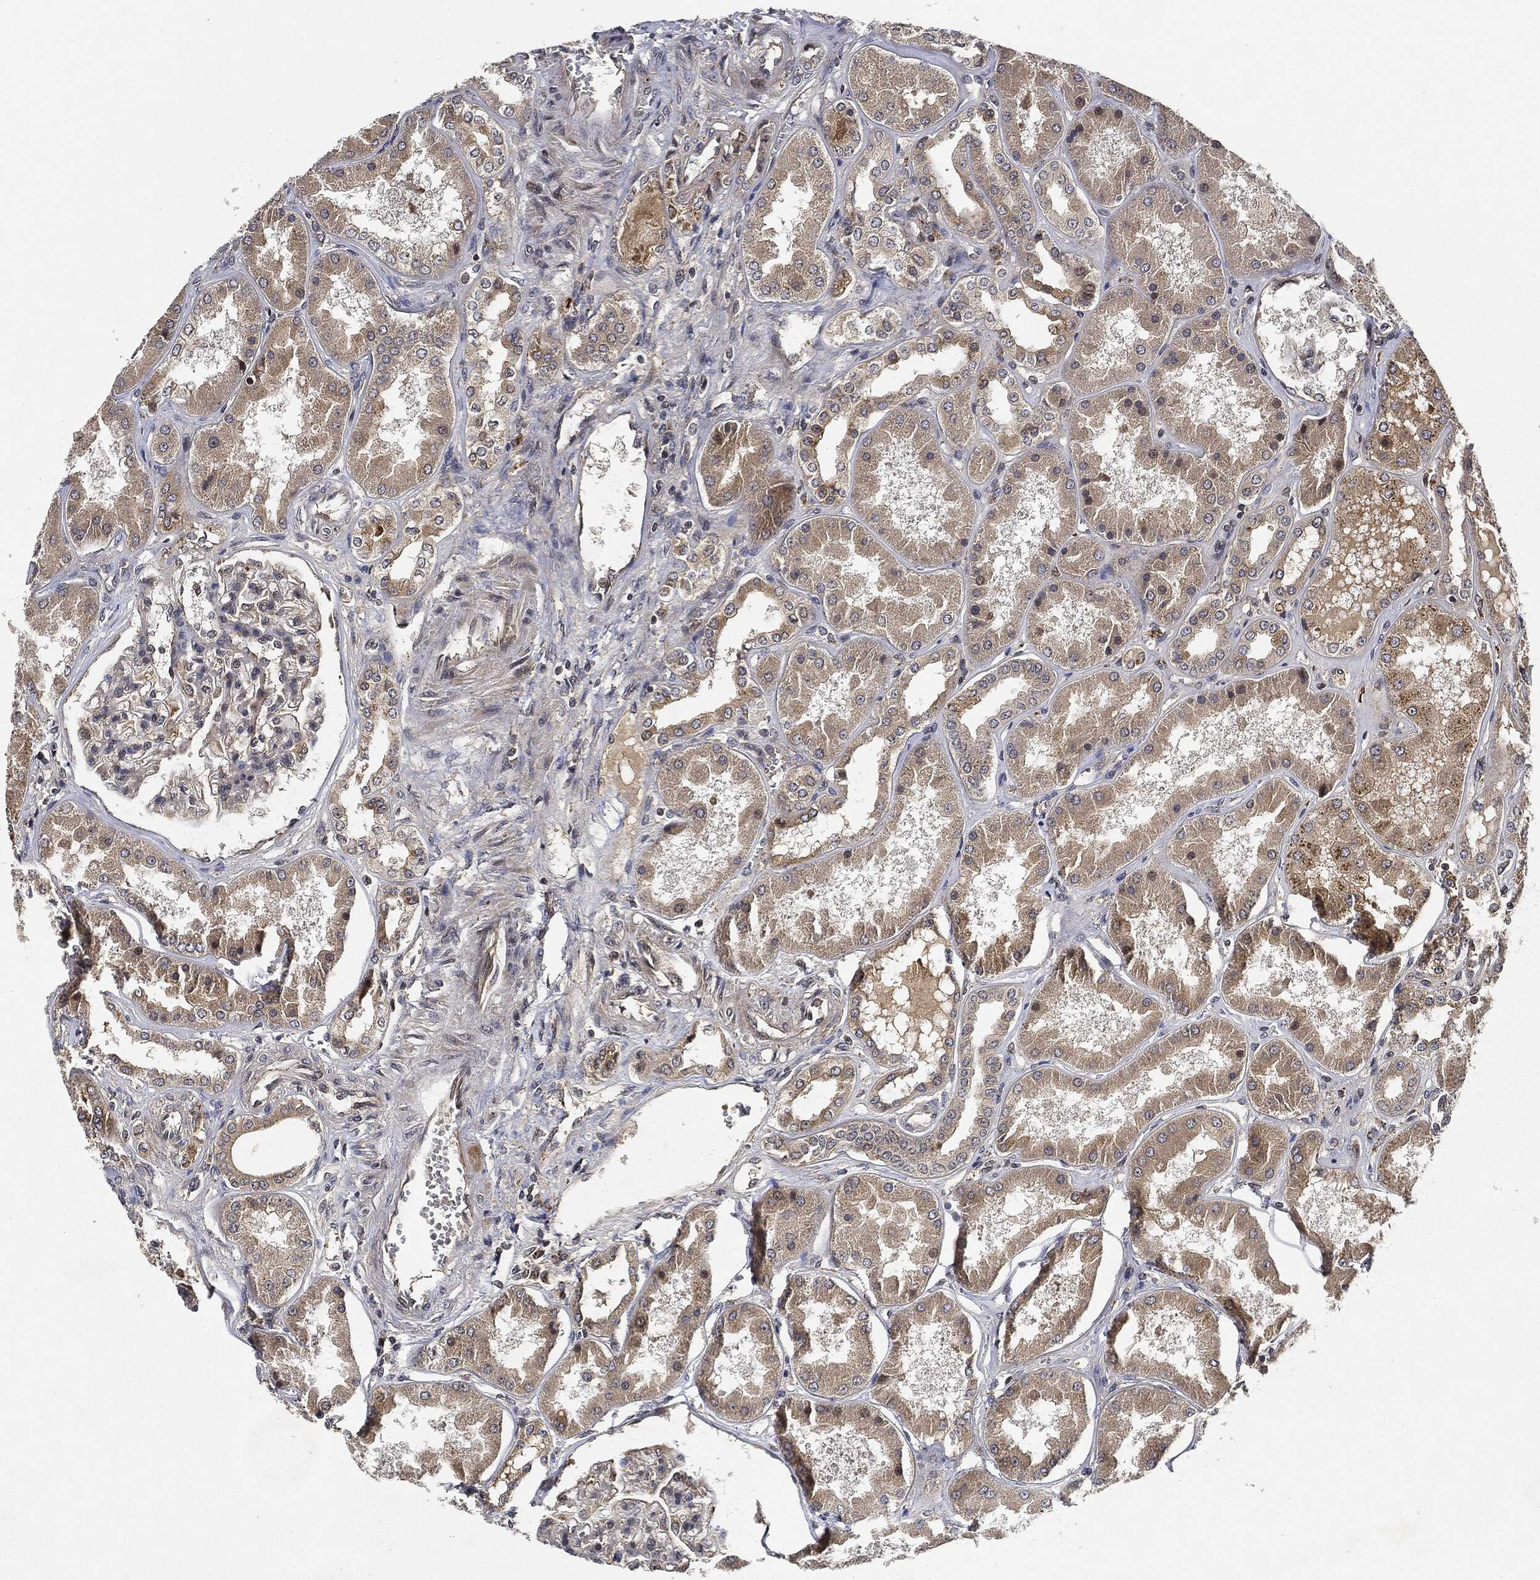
{"staining": {"intensity": "negative", "quantity": "none", "location": "none"}, "tissue": "kidney", "cell_type": "Cells in glomeruli", "image_type": "normal", "snomed": [{"axis": "morphology", "description": "Normal tissue, NOS"}, {"axis": "topography", "description": "Kidney"}], "caption": "Normal kidney was stained to show a protein in brown. There is no significant positivity in cells in glomeruli. The staining was performed using DAB to visualize the protein expression in brown, while the nuclei were stained in blue with hematoxylin (Magnification: 20x).", "gene": "MLST8", "patient": {"sex": "female", "age": 56}}